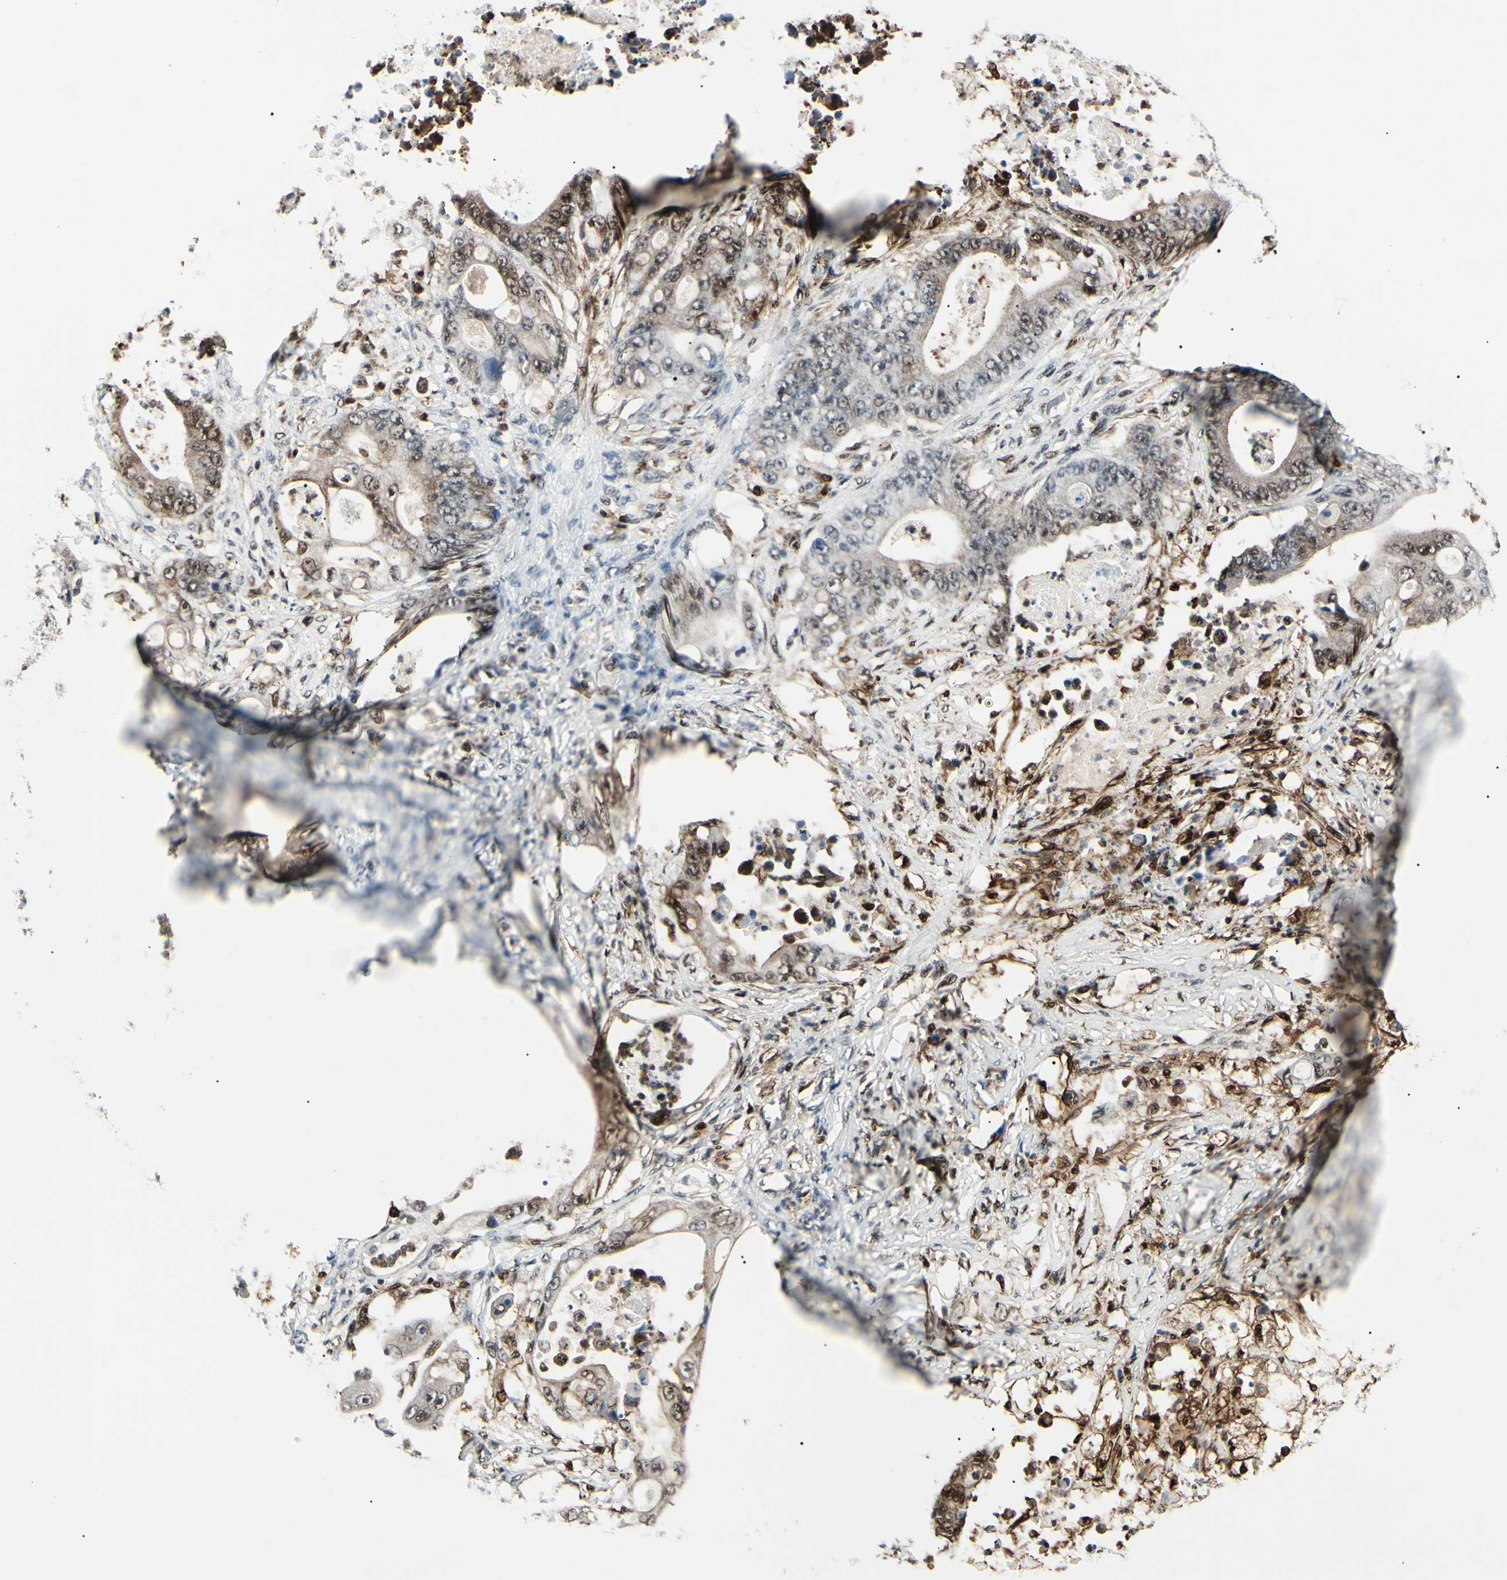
{"staining": {"intensity": "moderate", "quantity": "<25%", "location": "cytoplasmic/membranous,nuclear"}, "tissue": "stomach cancer", "cell_type": "Tumor cells", "image_type": "cancer", "snomed": [{"axis": "morphology", "description": "Adenocarcinoma, NOS"}, {"axis": "topography", "description": "Stomach"}], "caption": "Brown immunohistochemical staining in stomach adenocarcinoma displays moderate cytoplasmic/membranous and nuclear staining in approximately <25% of tumor cells.", "gene": "PGK1", "patient": {"sex": "female", "age": 73}}